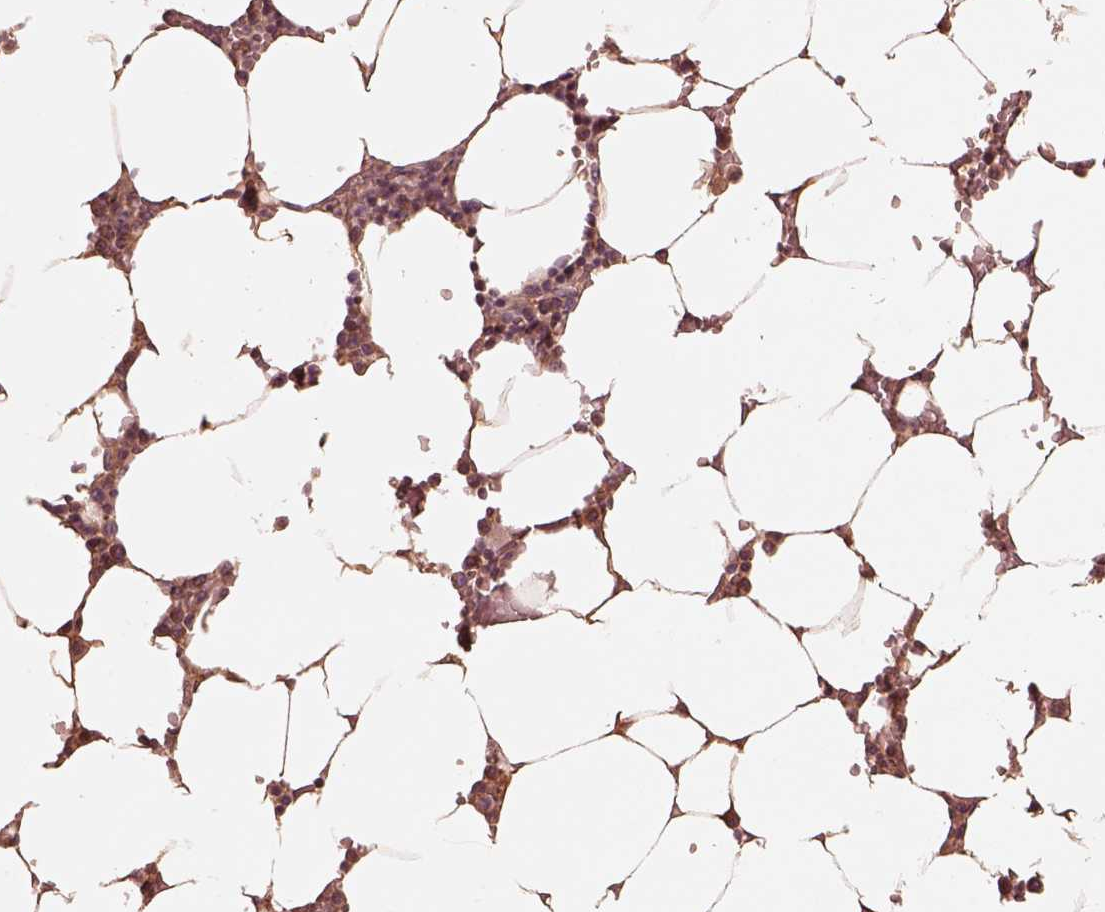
{"staining": {"intensity": "weak", "quantity": ">75%", "location": "cytoplasmic/membranous"}, "tissue": "bone marrow", "cell_type": "Hematopoietic cells", "image_type": "normal", "snomed": [{"axis": "morphology", "description": "Normal tissue, NOS"}, {"axis": "topography", "description": "Bone marrow"}], "caption": "Immunohistochemical staining of benign bone marrow exhibits >75% levels of weak cytoplasmic/membranous protein staining in approximately >75% of hematopoietic cells. (DAB IHC with brightfield microscopy, high magnification).", "gene": "TF", "patient": {"sex": "female", "age": 52}}